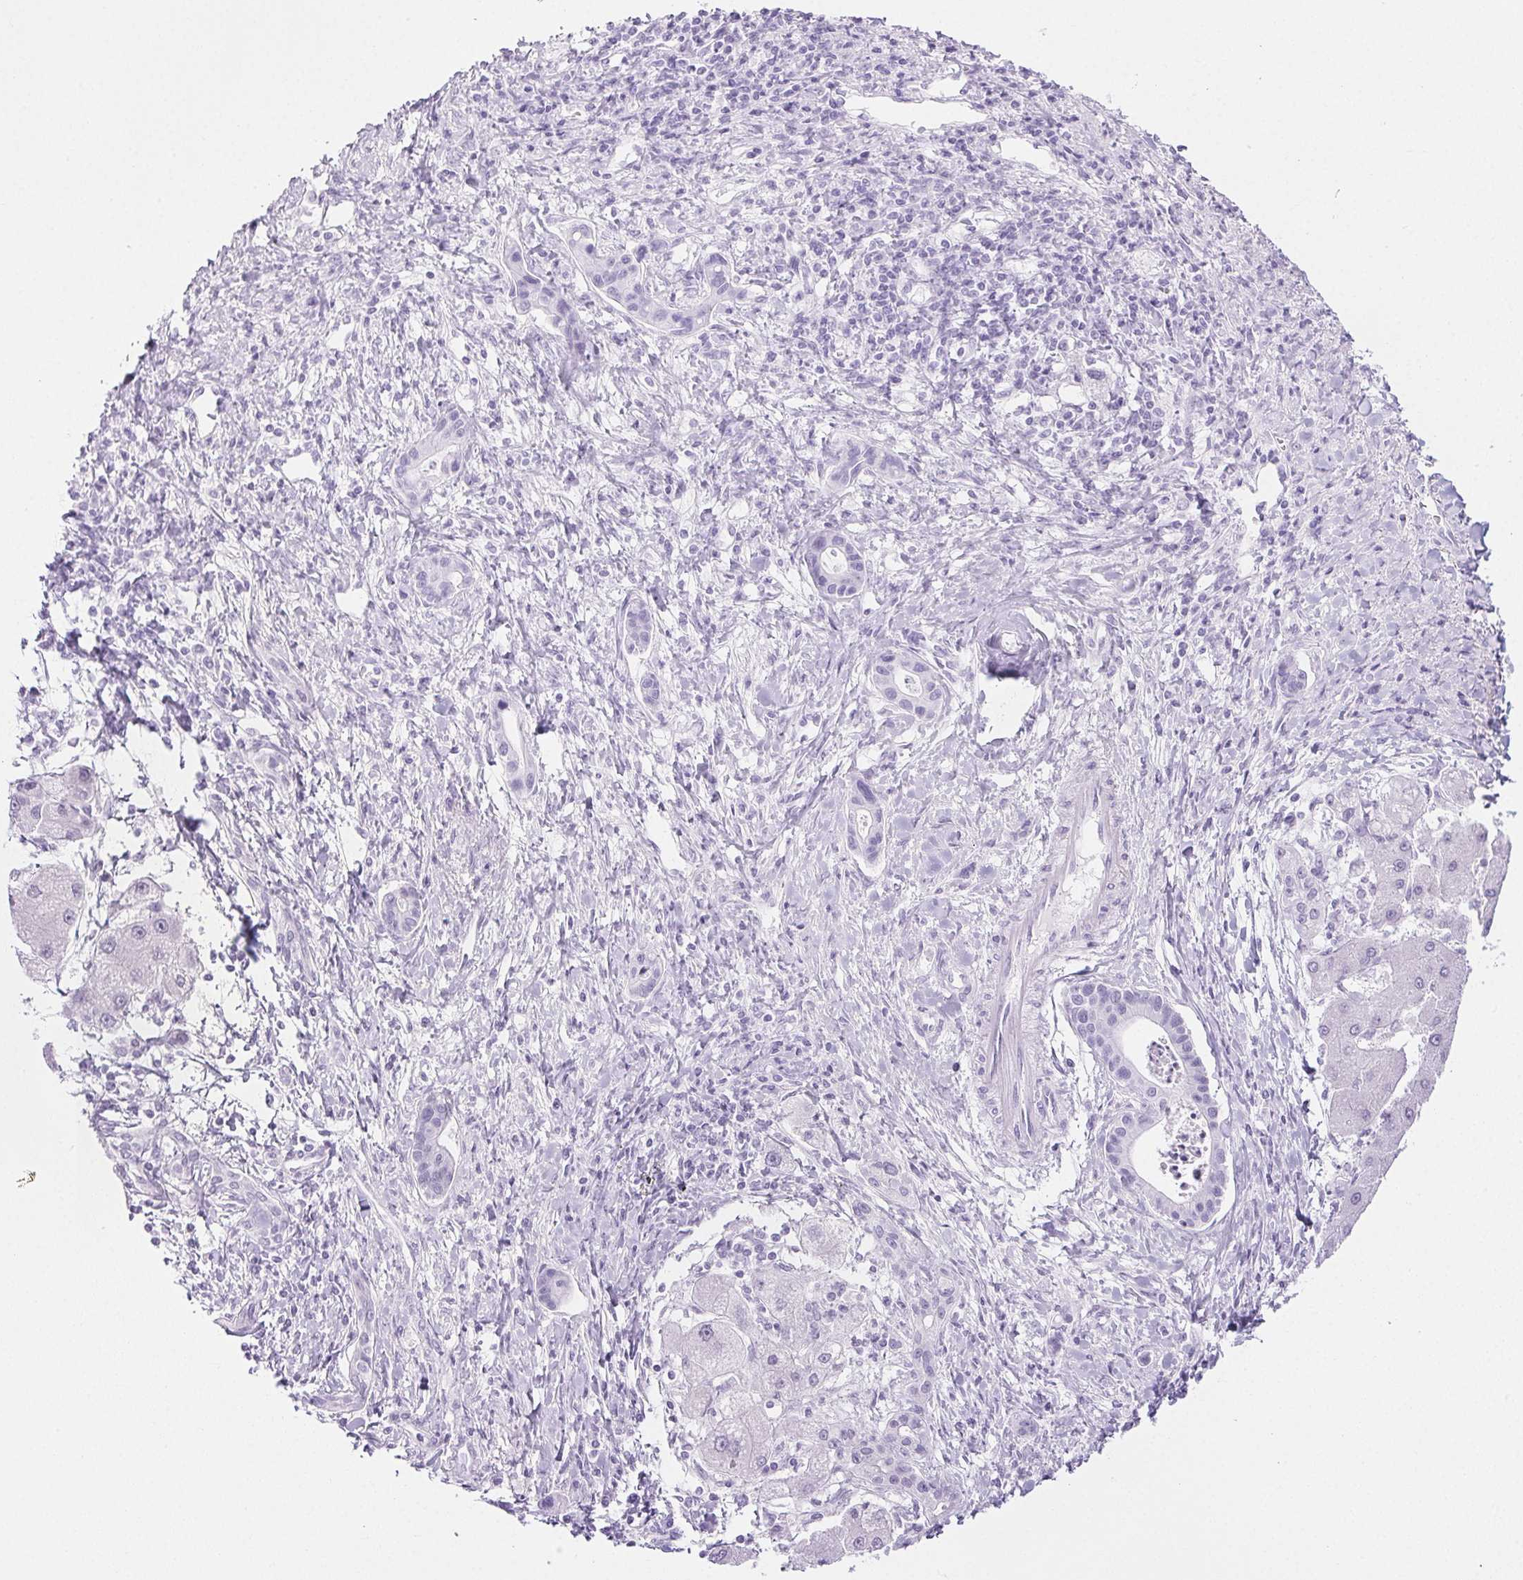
{"staining": {"intensity": "negative", "quantity": "none", "location": "none"}, "tissue": "liver cancer", "cell_type": "Tumor cells", "image_type": "cancer", "snomed": [{"axis": "morphology", "description": "Cholangiocarcinoma"}, {"axis": "topography", "description": "Liver"}], "caption": "Protein analysis of liver cancer (cholangiocarcinoma) demonstrates no significant expression in tumor cells.", "gene": "PI3", "patient": {"sex": "male", "age": 66}}